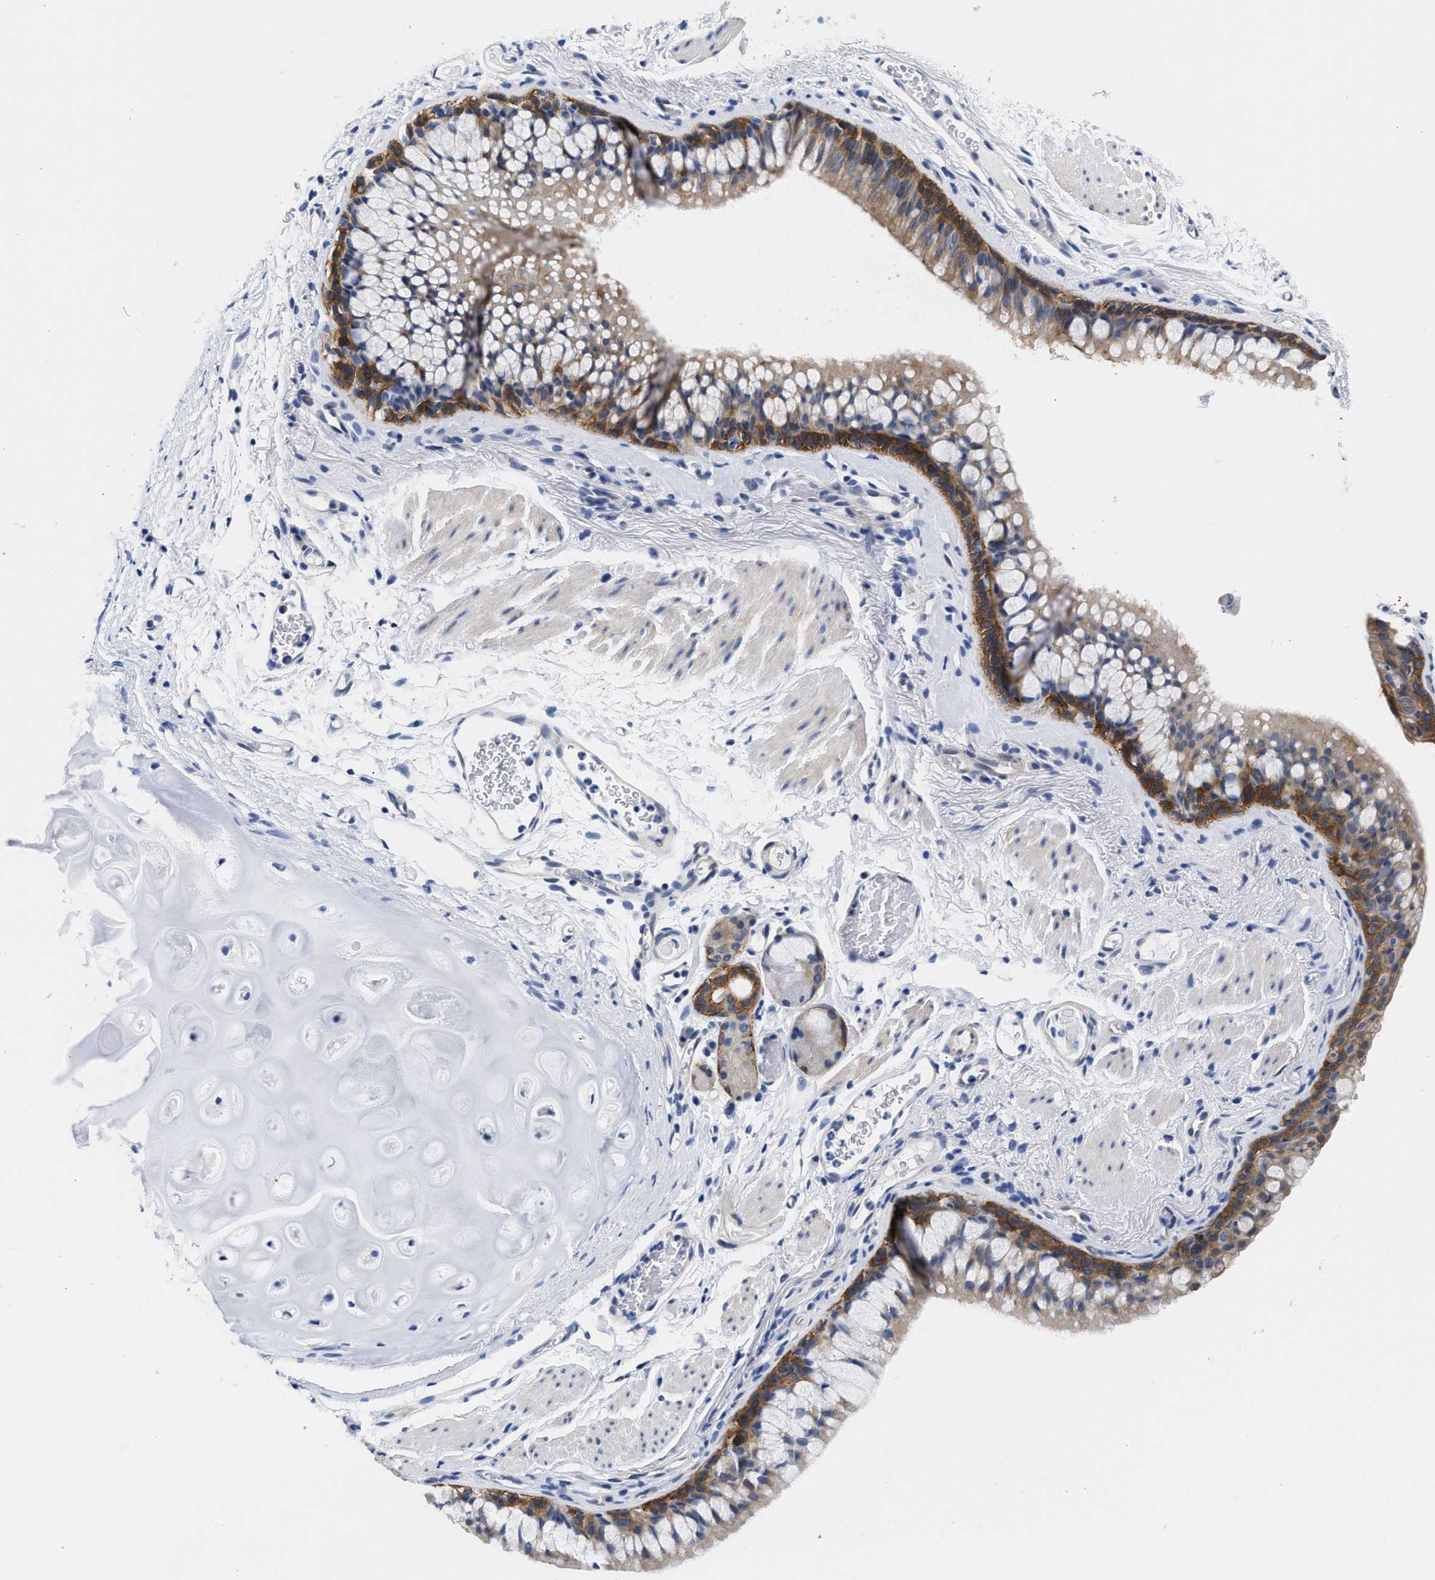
{"staining": {"intensity": "moderate", "quantity": ">75%", "location": "cytoplasmic/membranous"}, "tissue": "bronchus", "cell_type": "Respiratory epithelial cells", "image_type": "normal", "snomed": [{"axis": "morphology", "description": "Normal tissue, NOS"}, {"axis": "topography", "description": "Cartilage tissue"}, {"axis": "topography", "description": "Bronchus"}], "caption": "Immunohistochemical staining of unremarkable bronchus reveals >75% levels of moderate cytoplasmic/membranous protein positivity in about >75% of respiratory epithelial cells.", "gene": "TRIM29", "patient": {"sex": "female", "age": 53}}